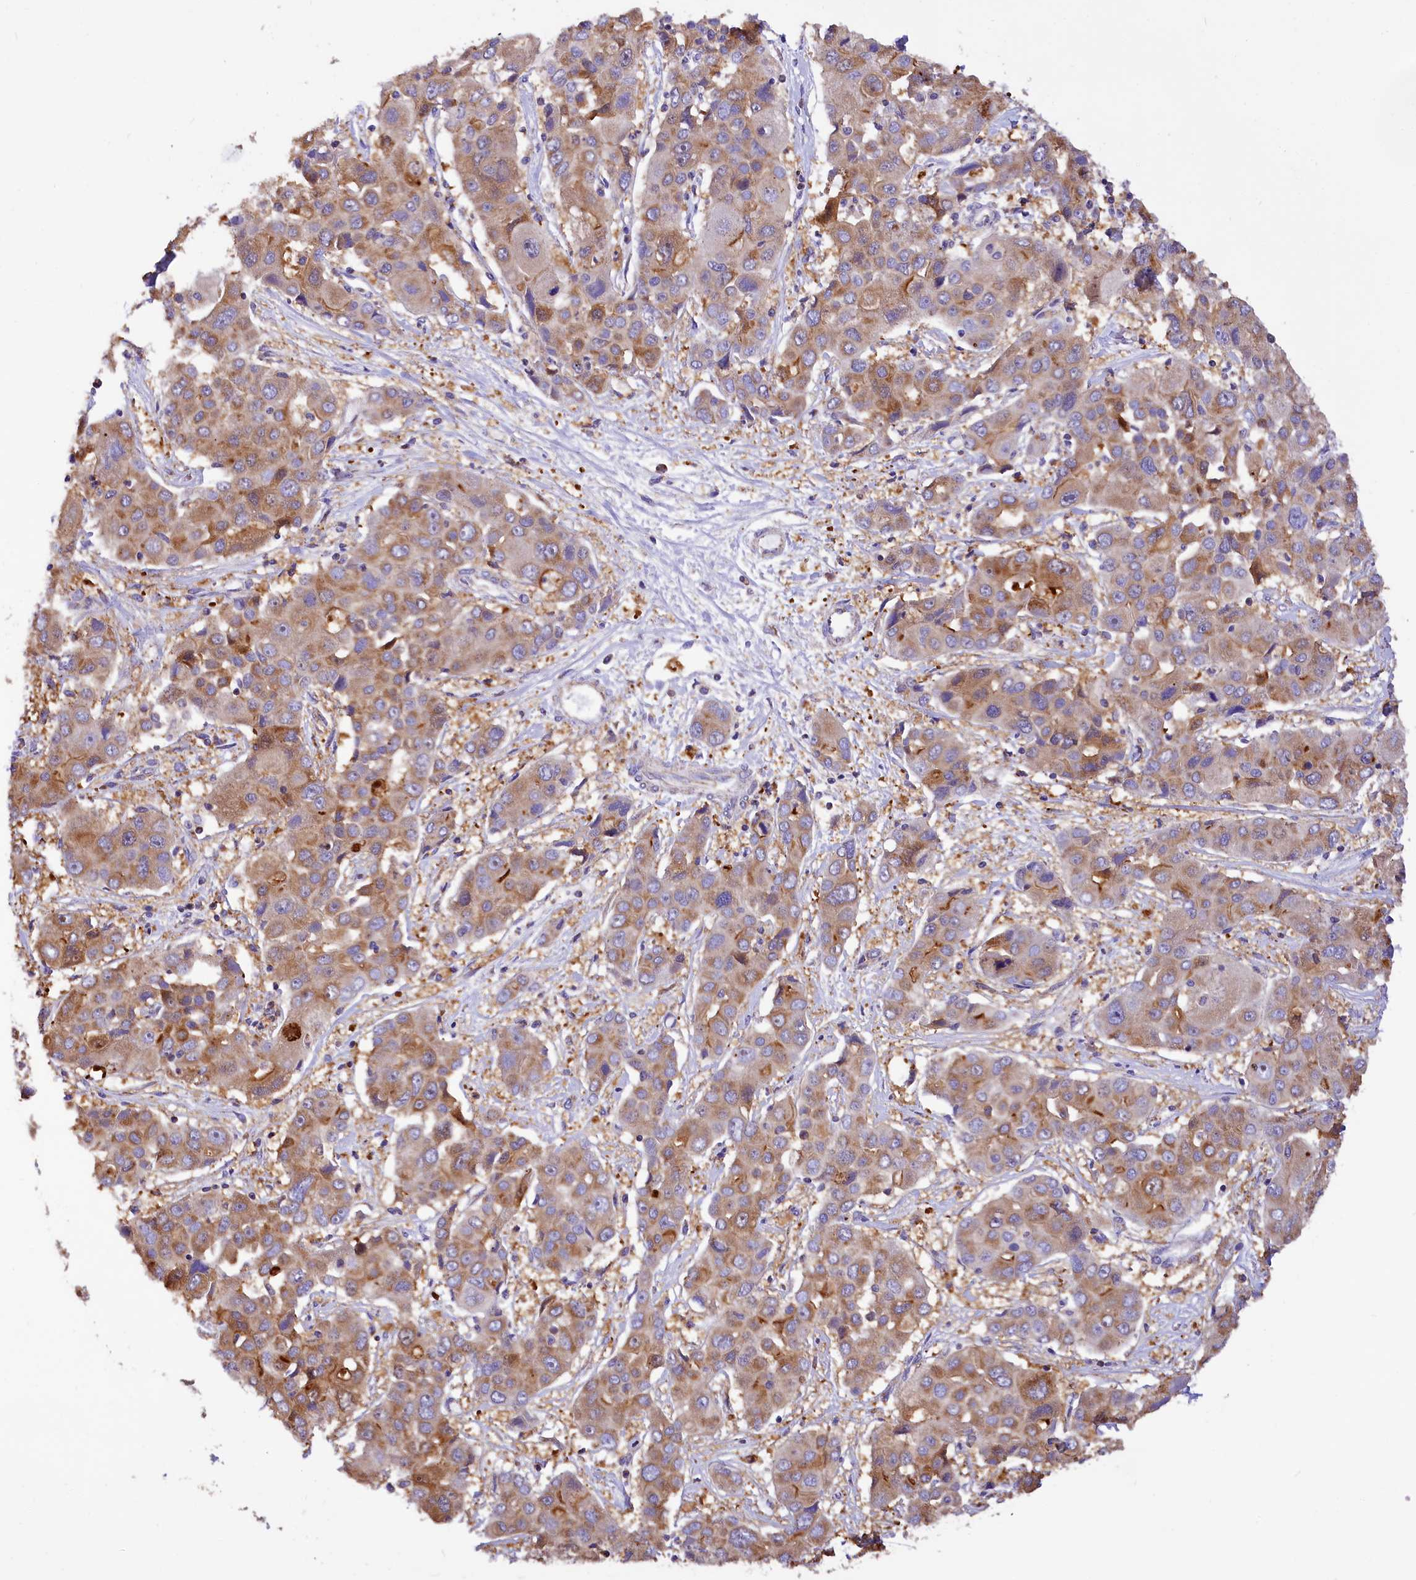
{"staining": {"intensity": "moderate", "quantity": ">75%", "location": "cytoplasmic/membranous"}, "tissue": "liver cancer", "cell_type": "Tumor cells", "image_type": "cancer", "snomed": [{"axis": "morphology", "description": "Cholangiocarcinoma"}, {"axis": "topography", "description": "Liver"}], "caption": "A high-resolution image shows immunohistochemistry staining of cholangiocarcinoma (liver), which displays moderate cytoplasmic/membranous positivity in about >75% of tumor cells.", "gene": "TASOR2", "patient": {"sex": "male", "age": 67}}